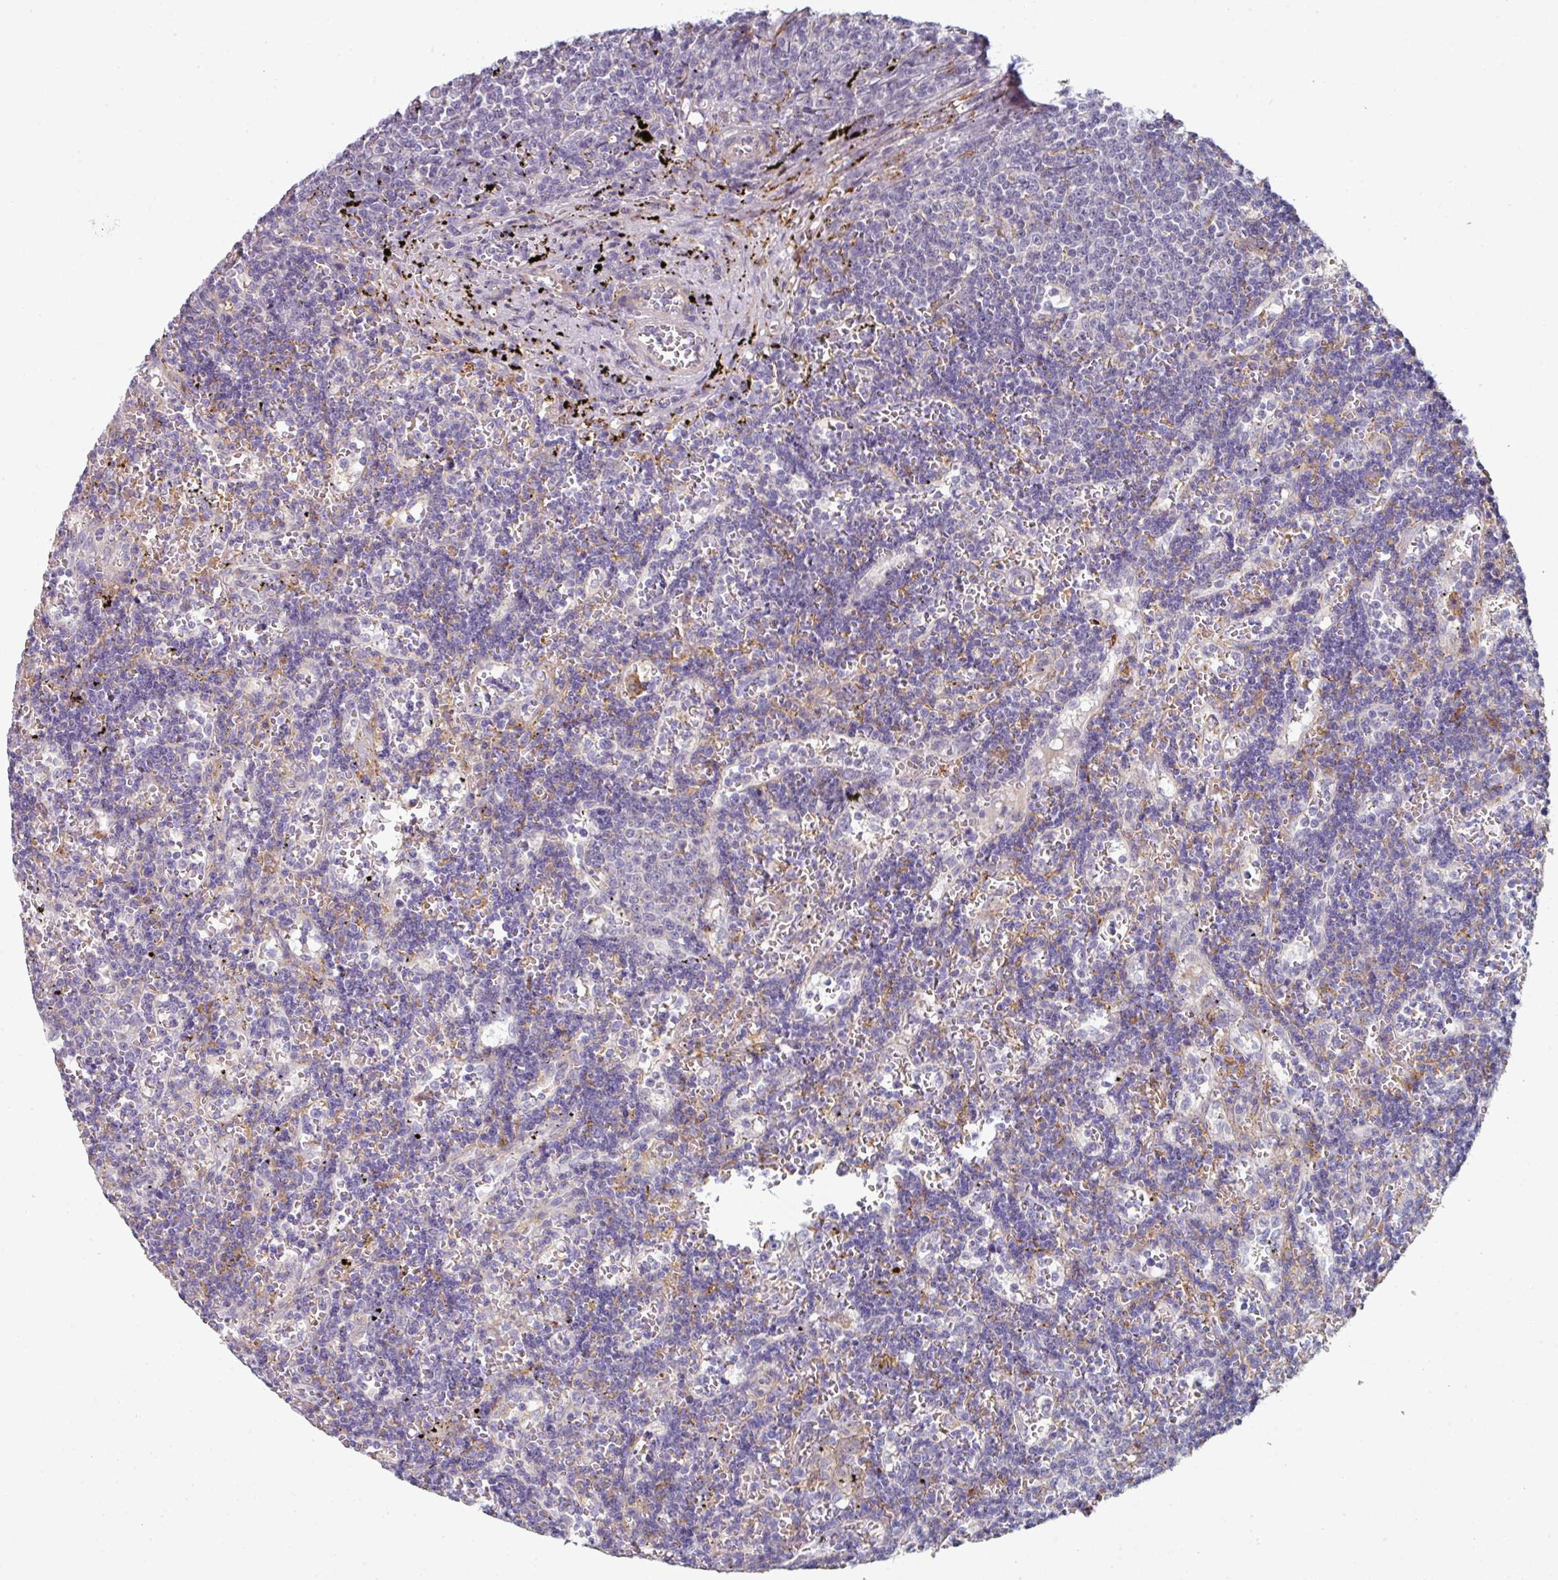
{"staining": {"intensity": "negative", "quantity": "none", "location": "none"}, "tissue": "lymphoma", "cell_type": "Tumor cells", "image_type": "cancer", "snomed": [{"axis": "morphology", "description": "Malignant lymphoma, non-Hodgkin's type, Low grade"}, {"axis": "topography", "description": "Spleen"}], "caption": "Immunohistochemical staining of low-grade malignant lymphoma, non-Hodgkin's type exhibits no significant expression in tumor cells.", "gene": "WSB2", "patient": {"sex": "male", "age": 60}}